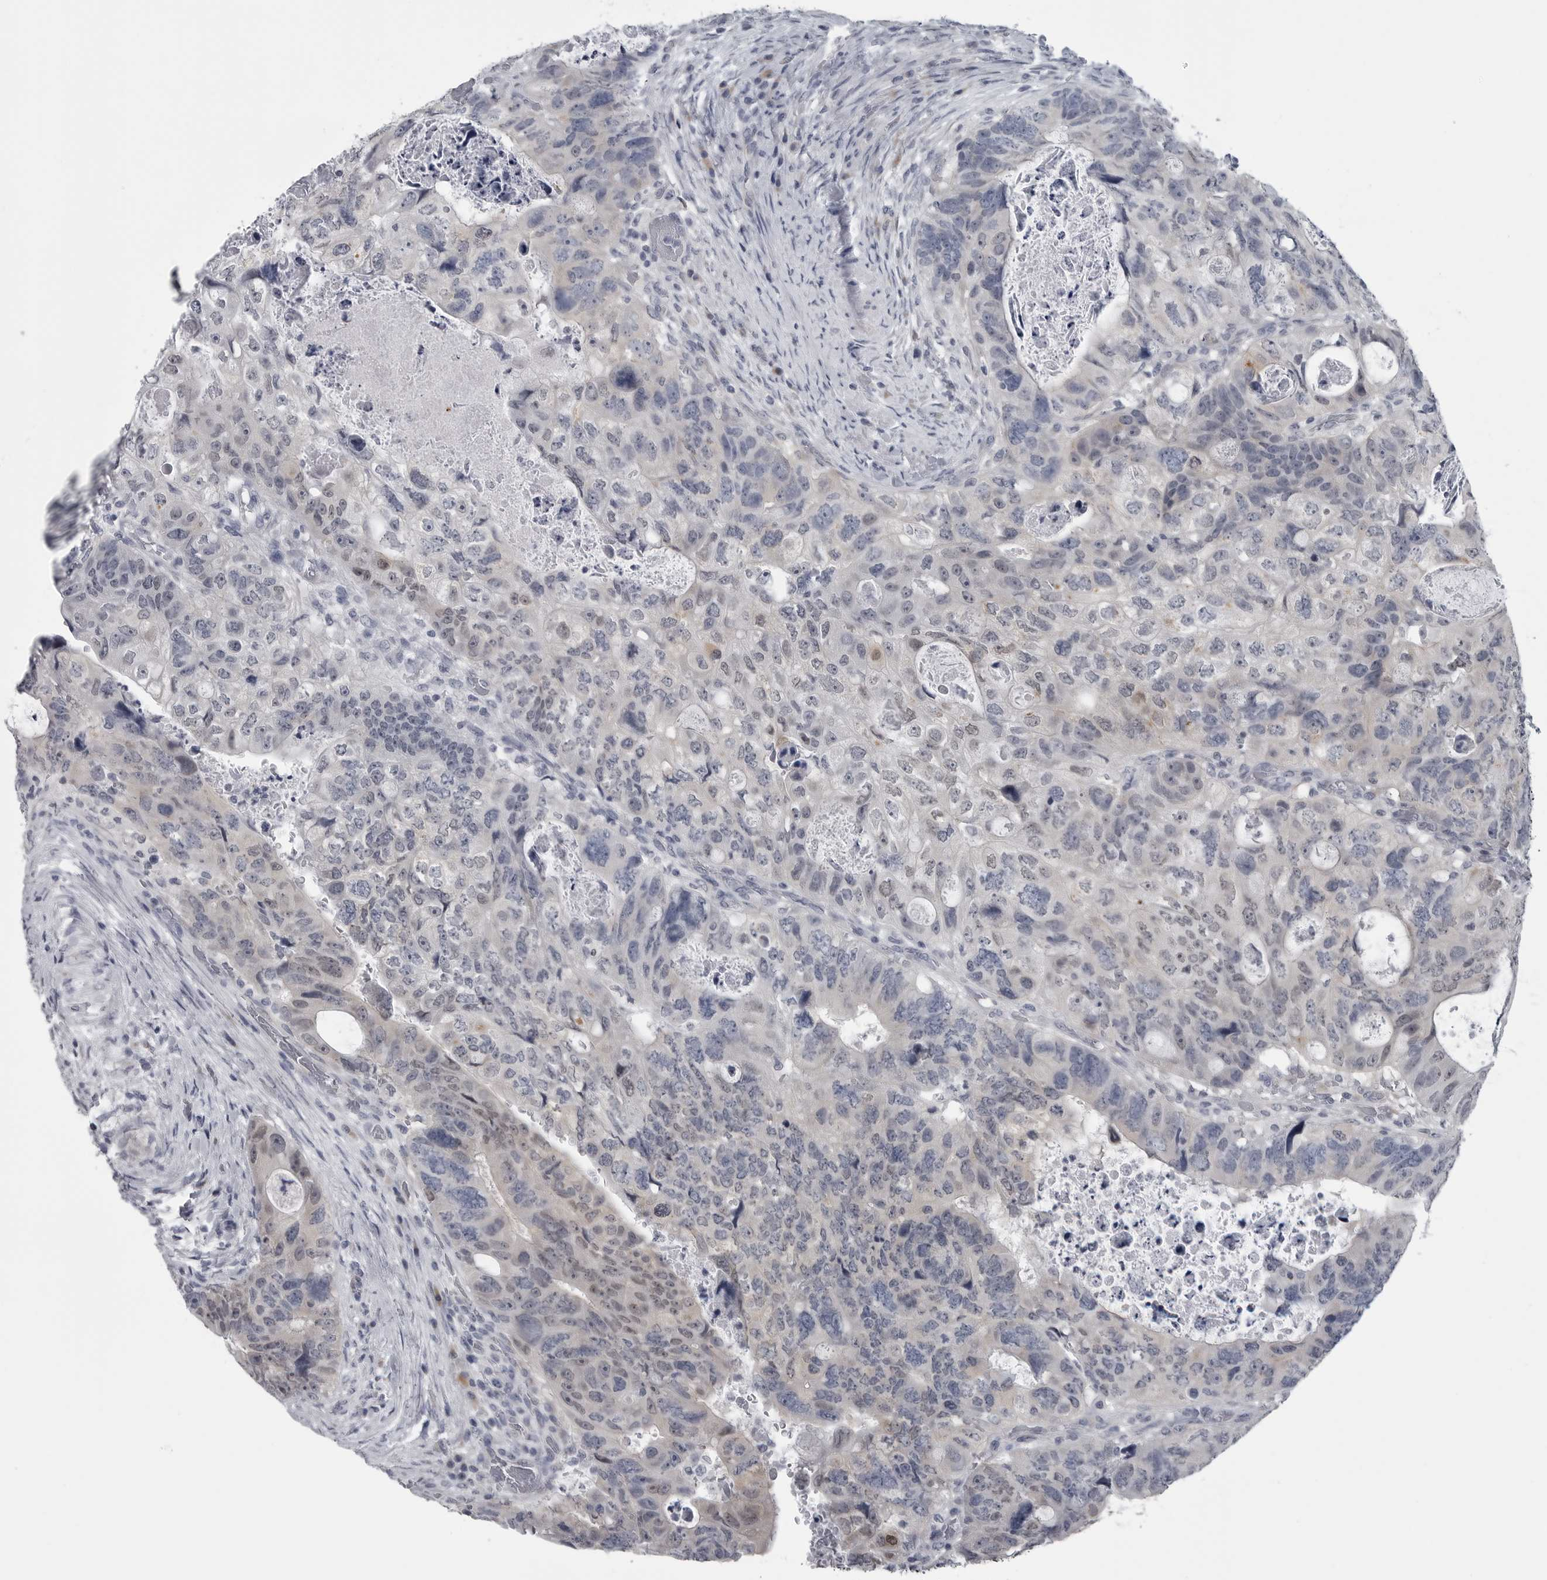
{"staining": {"intensity": "weak", "quantity": "<25%", "location": "cytoplasmic/membranous"}, "tissue": "colorectal cancer", "cell_type": "Tumor cells", "image_type": "cancer", "snomed": [{"axis": "morphology", "description": "Adenocarcinoma, NOS"}, {"axis": "topography", "description": "Rectum"}], "caption": "Tumor cells show no significant staining in colorectal cancer (adenocarcinoma).", "gene": "MYOC", "patient": {"sex": "male", "age": 59}}